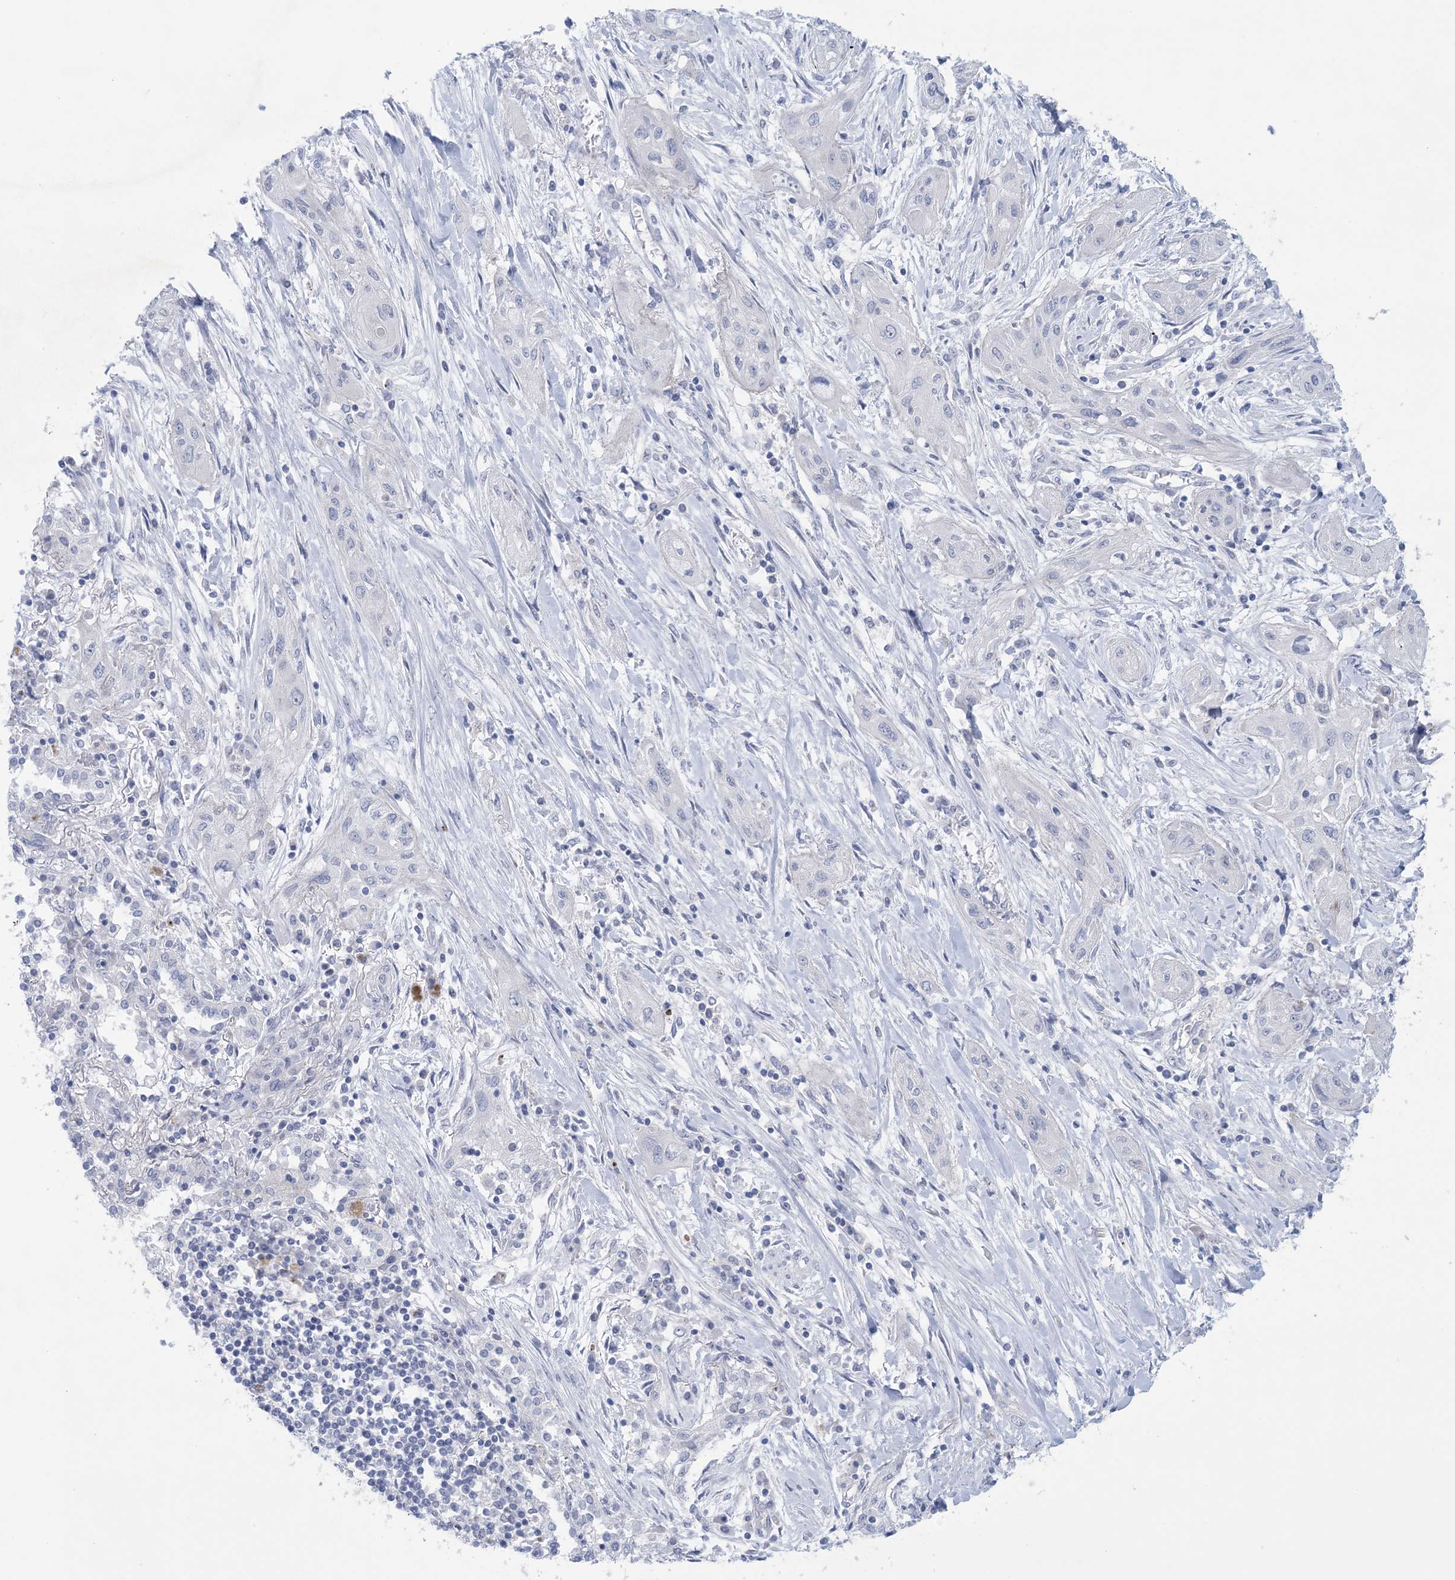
{"staining": {"intensity": "negative", "quantity": "none", "location": "none"}, "tissue": "lung cancer", "cell_type": "Tumor cells", "image_type": "cancer", "snomed": [{"axis": "morphology", "description": "Squamous cell carcinoma, NOS"}, {"axis": "topography", "description": "Lung"}], "caption": "A histopathology image of lung cancer stained for a protein reveals no brown staining in tumor cells.", "gene": "GABRG1", "patient": {"sex": "female", "age": 47}}